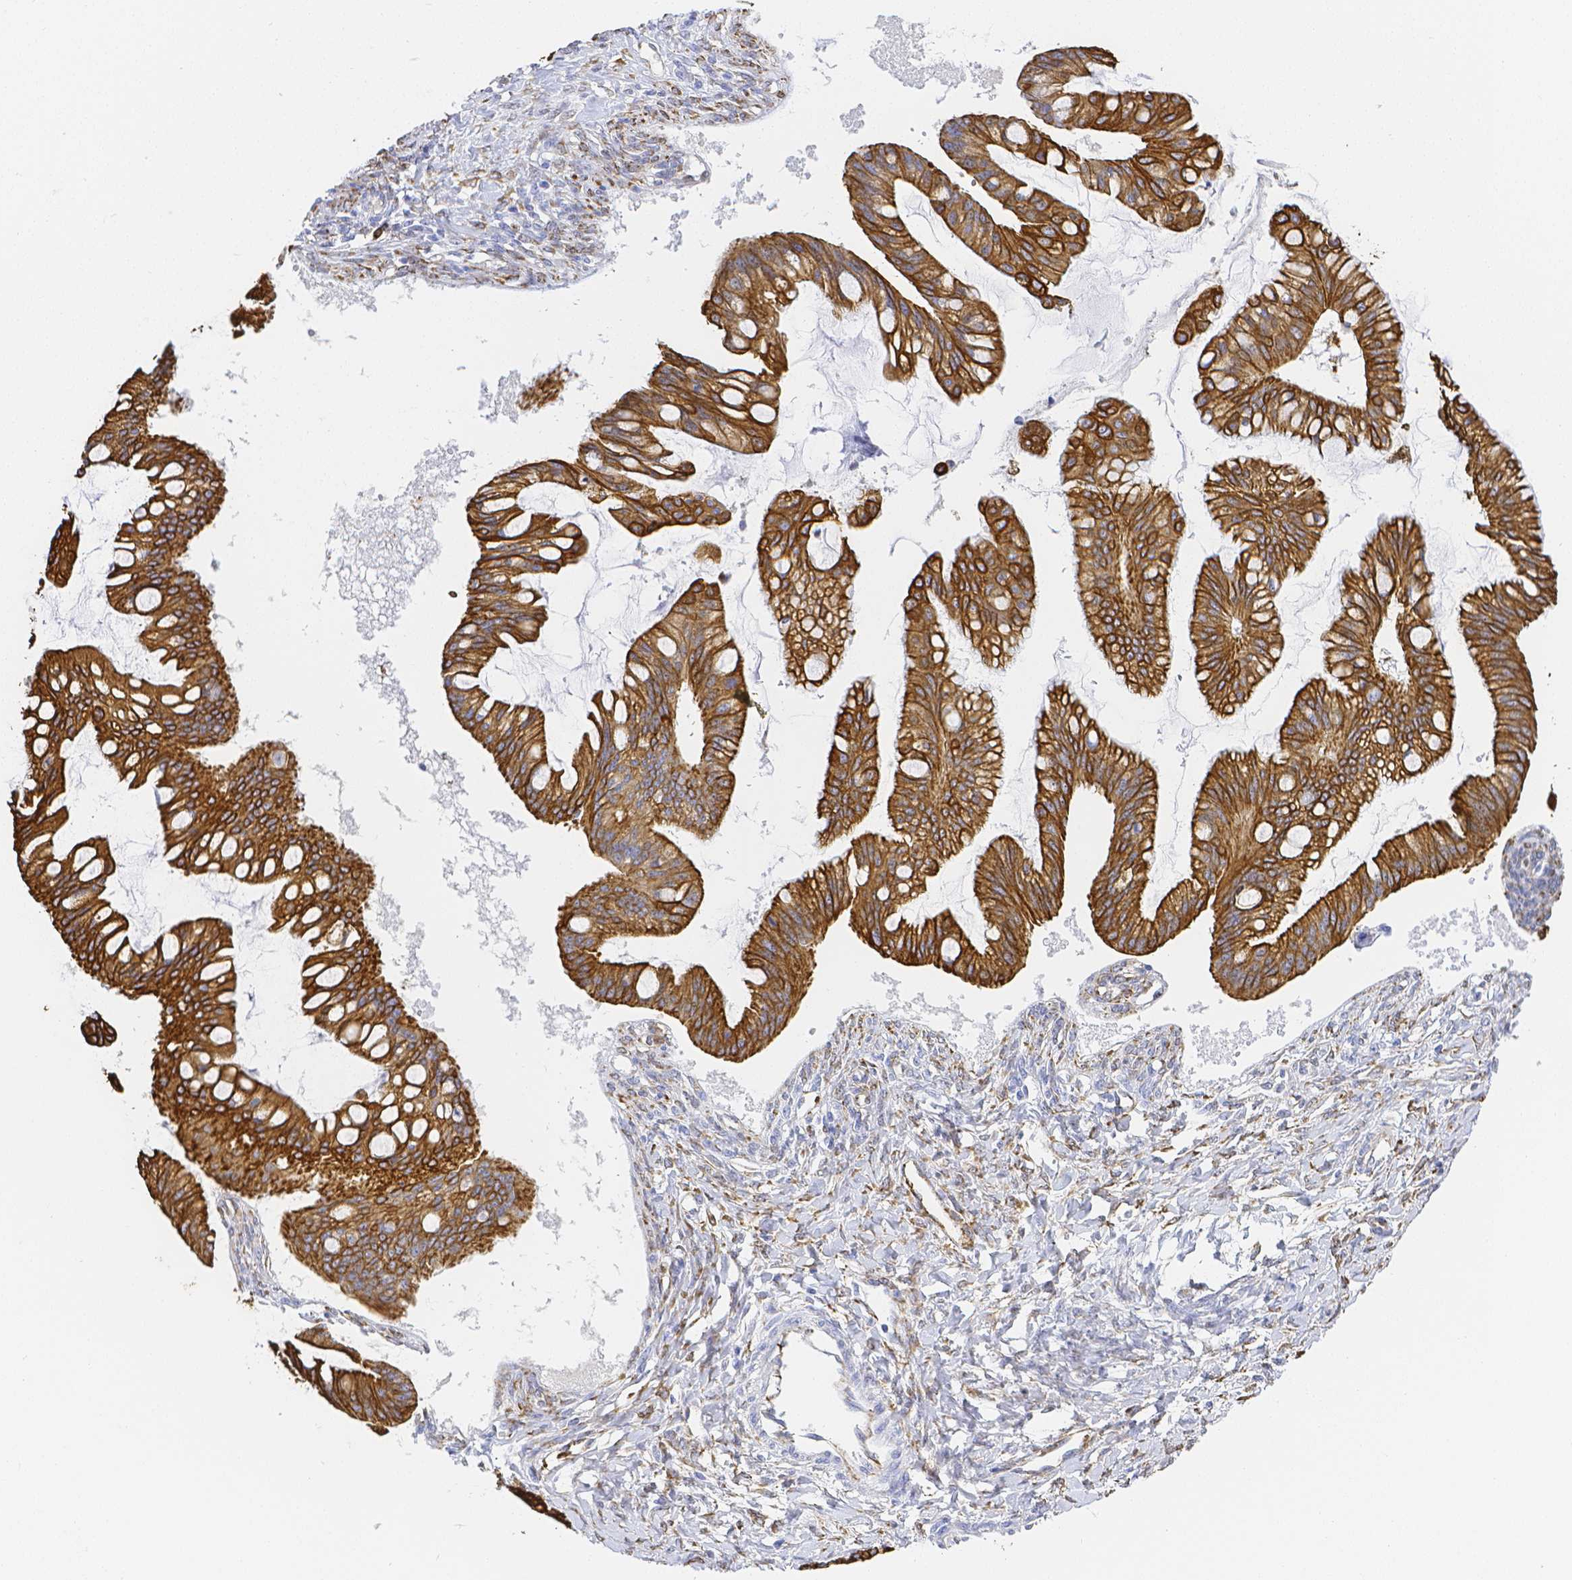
{"staining": {"intensity": "strong", "quantity": ">75%", "location": "cytoplasmic/membranous"}, "tissue": "ovarian cancer", "cell_type": "Tumor cells", "image_type": "cancer", "snomed": [{"axis": "morphology", "description": "Cystadenocarcinoma, mucinous, NOS"}, {"axis": "topography", "description": "Ovary"}], "caption": "The histopathology image exhibits a brown stain indicating the presence of a protein in the cytoplasmic/membranous of tumor cells in mucinous cystadenocarcinoma (ovarian). (brown staining indicates protein expression, while blue staining denotes nuclei).", "gene": "SMURF1", "patient": {"sex": "female", "age": 73}}